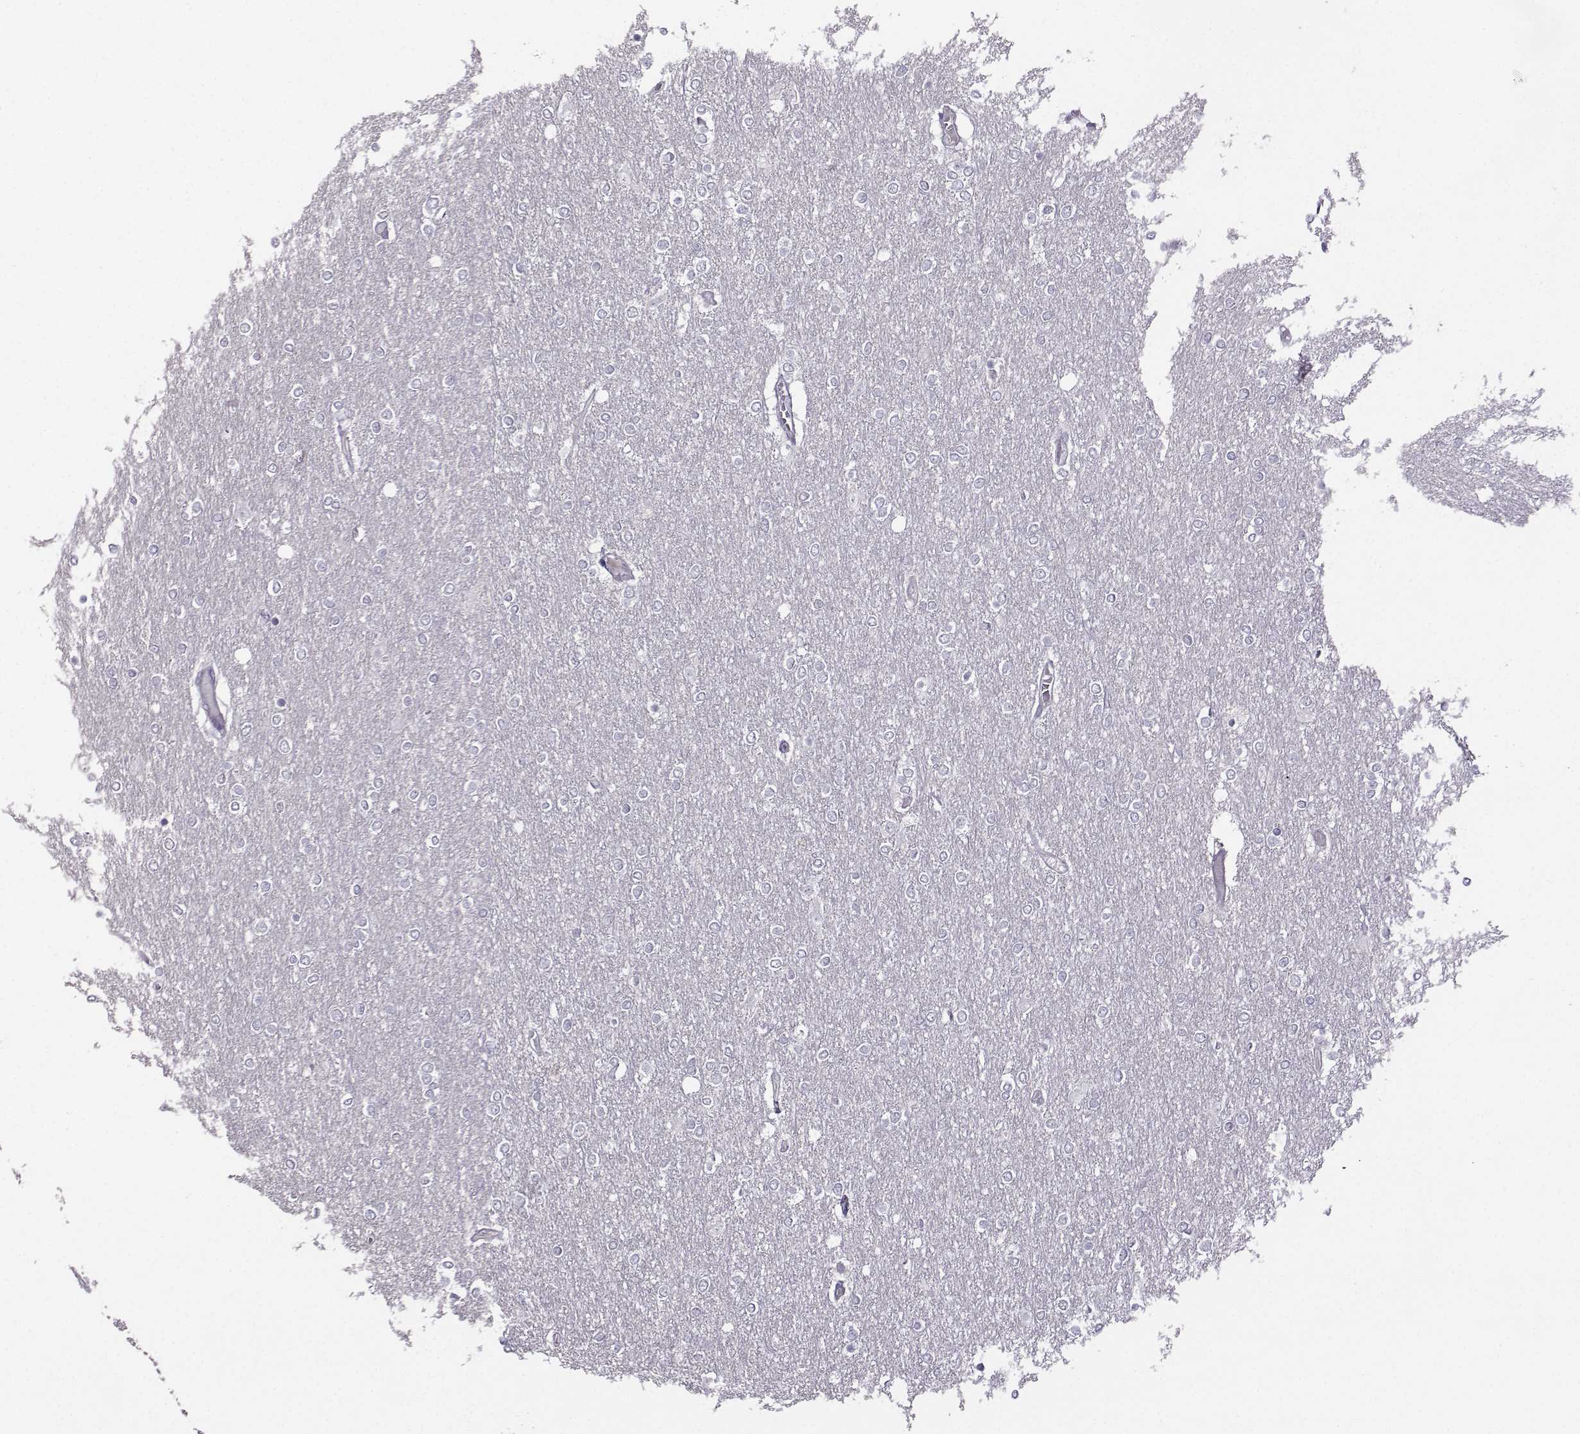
{"staining": {"intensity": "negative", "quantity": "none", "location": "none"}, "tissue": "glioma", "cell_type": "Tumor cells", "image_type": "cancer", "snomed": [{"axis": "morphology", "description": "Glioma, malignant, High grade"}, {"axis": "topography", "description": "Brain"}], "caption": "This image is of glioma stained with immunohistochemistry to label a protein in brown with the nuclei are counter-stained blue. There is no staining in tumor cells.", "gene": "DDX20", "patient": {"sex": "female", "age": 61}}